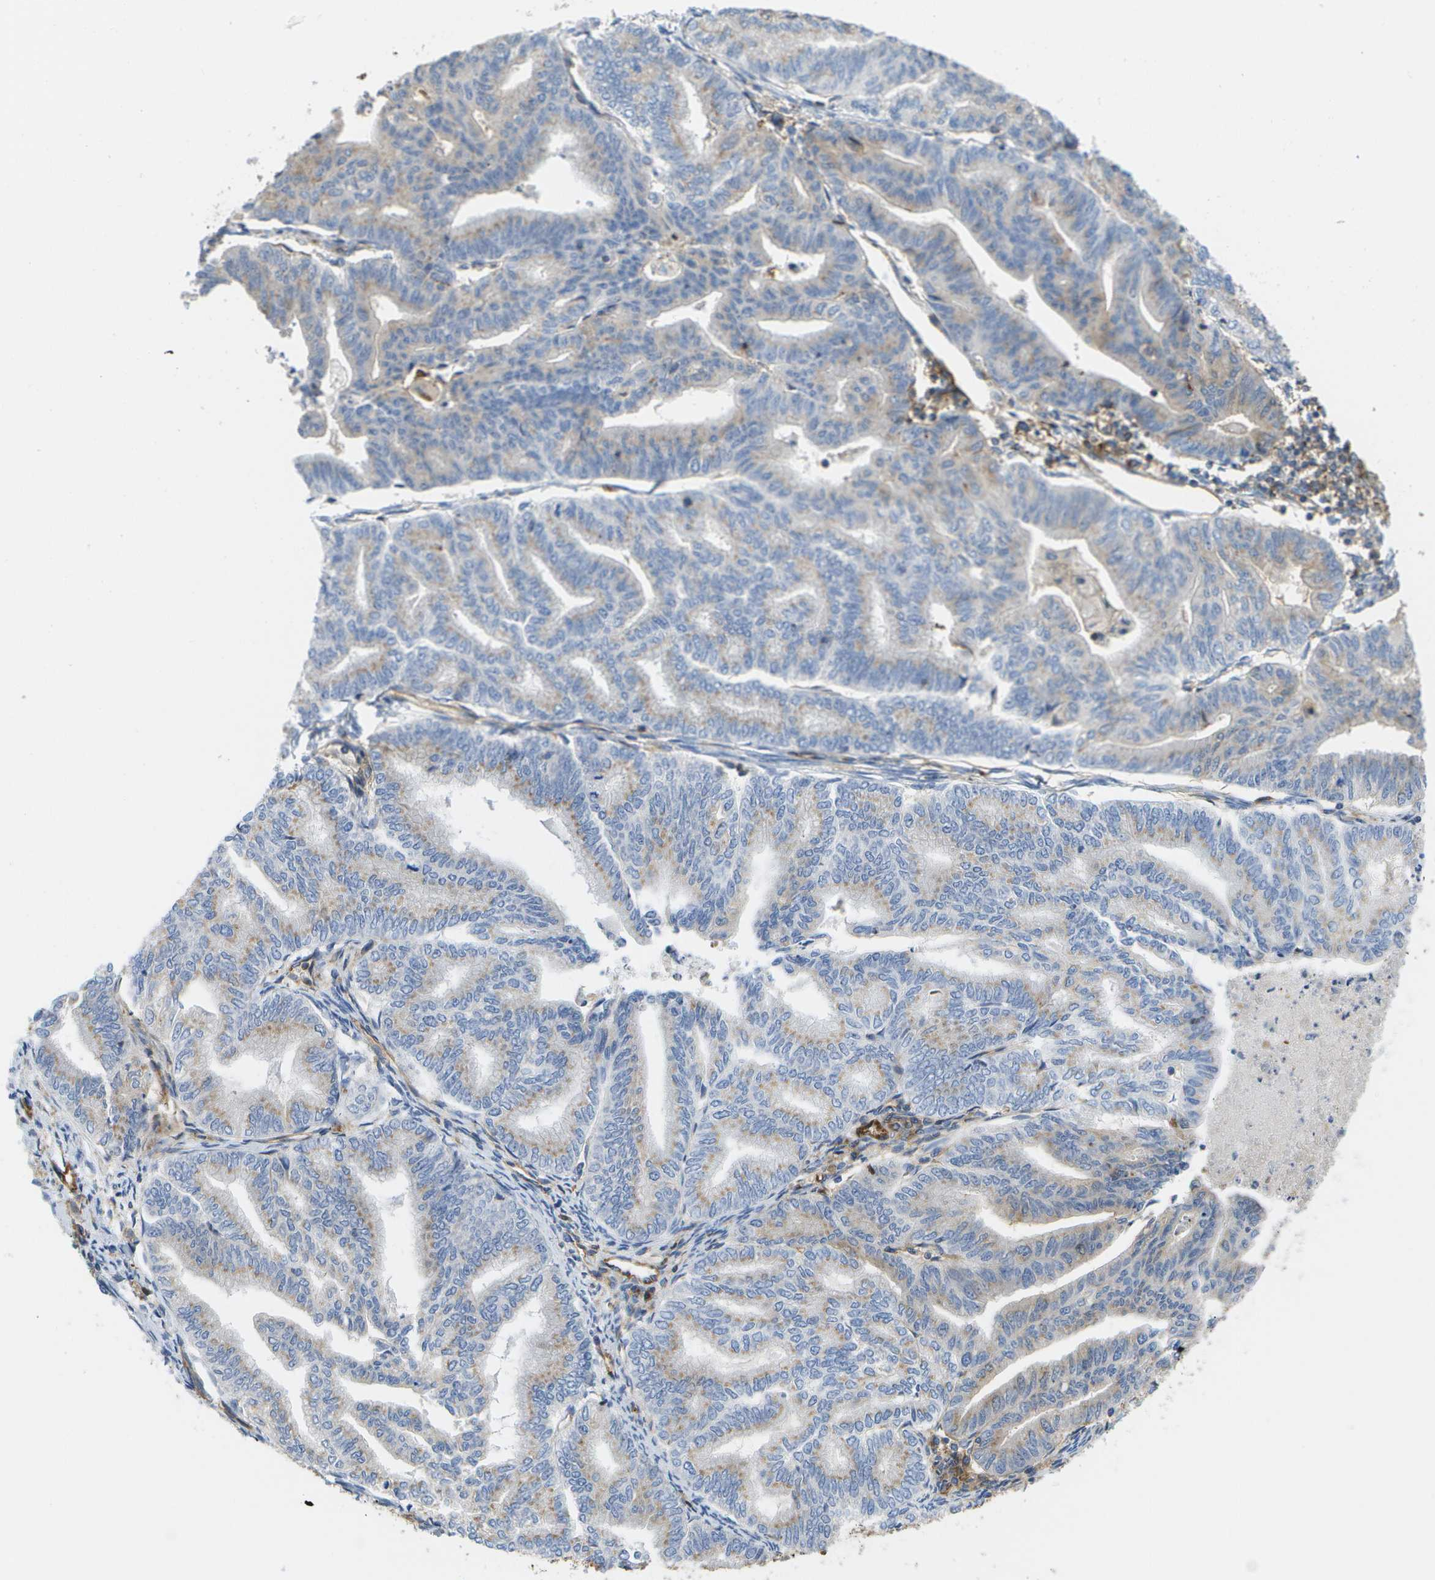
{"staining": {"intensity": "weak", "quantity": "<25%", "location": "cytoplasmic/membranous"}, "tissue": "endometrial cancer", "cell_type": "Tumor cells", "image_type": "cancer", "snomed": [{"axis": "morphology", "description": "Adenocarcinoma, NOS"}, {"axis": "topography", "description": "Endometrium"}], "caption": "Immunohistochemistry (IHC) histopathology image of neoplastic tissue: endometrial adenocarcinoma stained with DAB (3,3'-diaminobenzidine) shows no significant protein expression in tumor cells.", "gene": "BST2", "patient": {"sex": "female", "age": 79}}